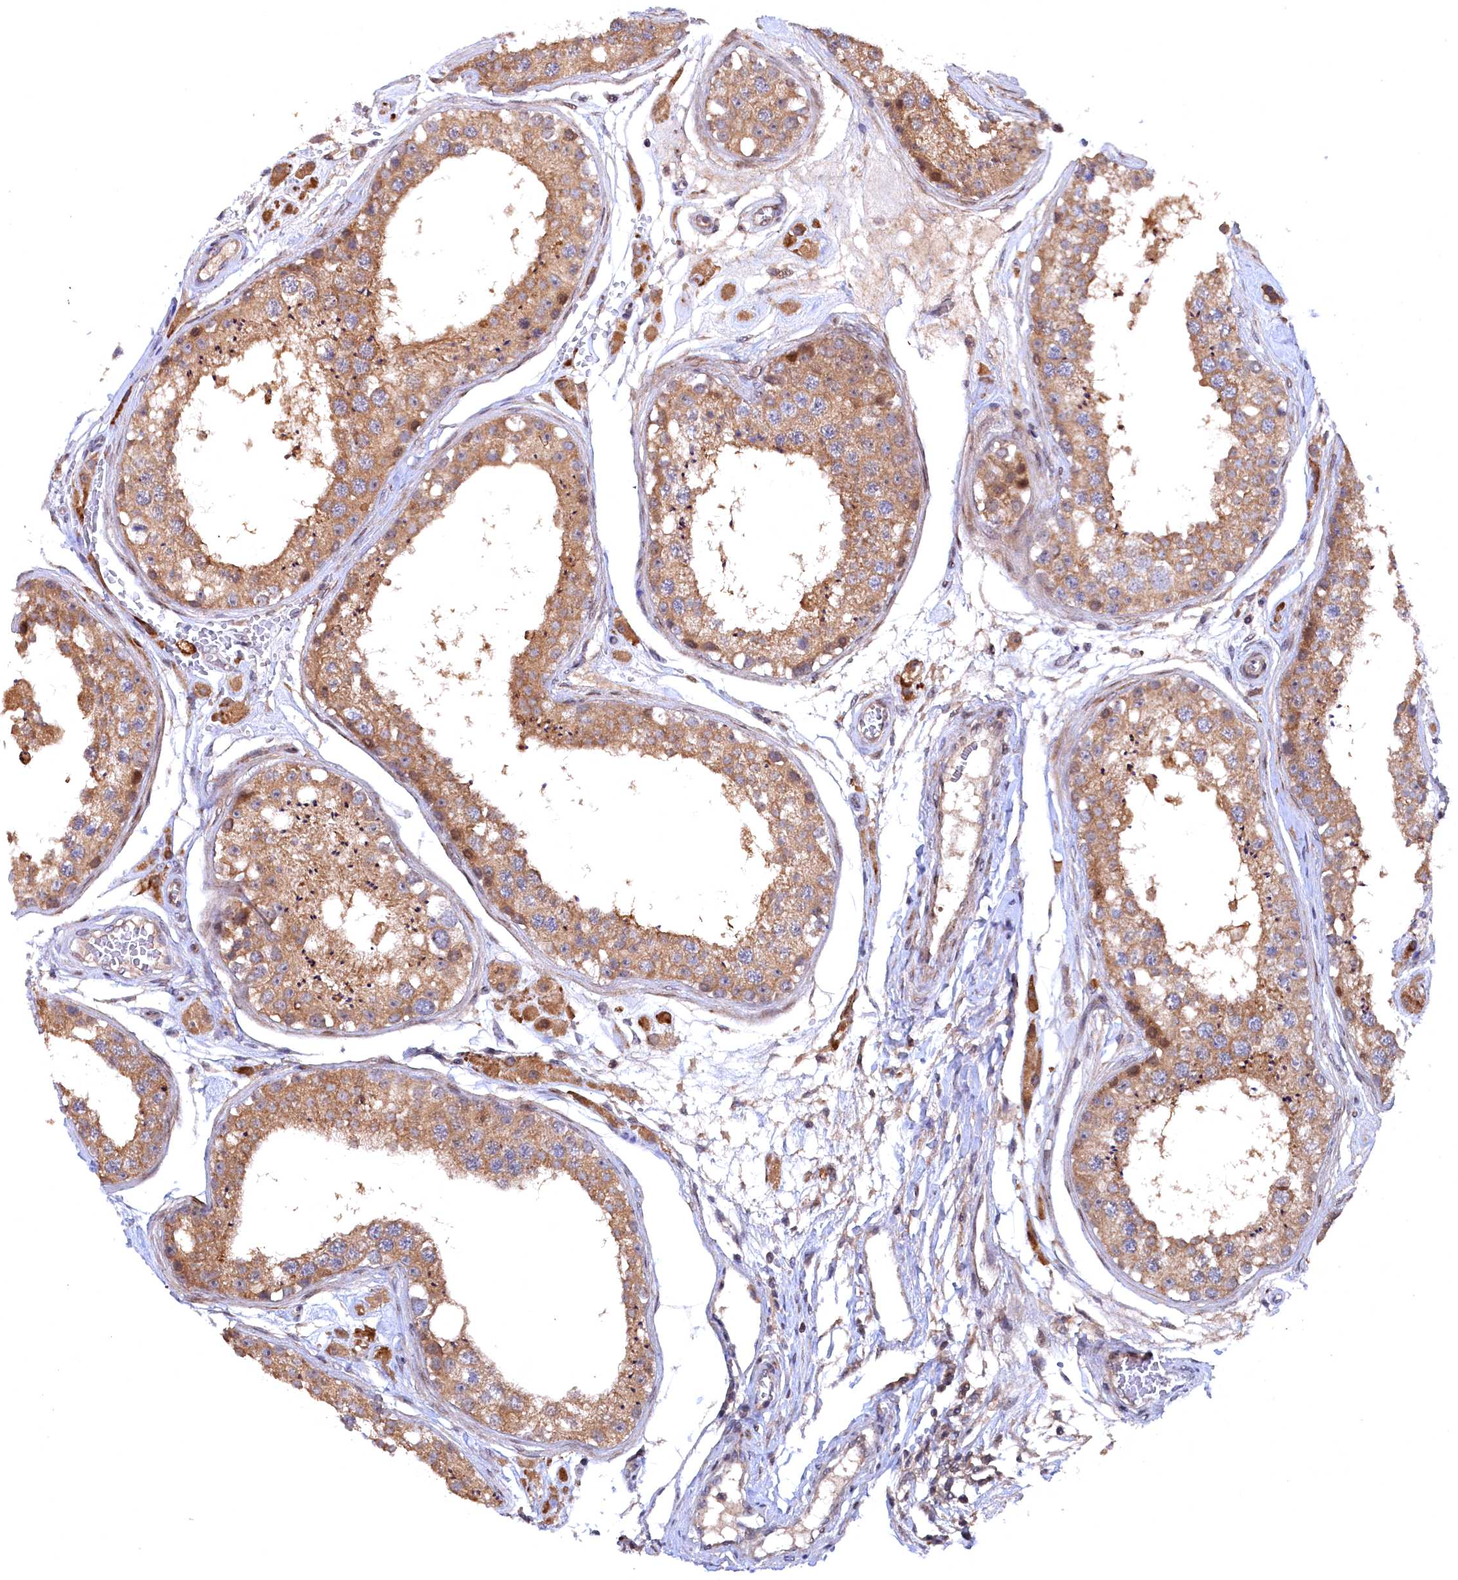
{"staining": {"intensity": "moderate", "quantity": ">75%", "location": "cytoplasmic/membranous"}, "tissue": "testis", "cell_type": "Cells in seminiferous ducts", "image_type": "normal", "snomed": [{"axis": "morphology", "description": "Normal tissue, NOS"}, {"axis": "topography", "description": "Testis"}], "caption": "Cells in seminiferous ducts demonstrate medium levels of moderate cytoplasmic/membranous expression in approximately >75% of cells in normal testis. (Brightfield microscopy of DAB IHC at high magnification).", "gene": "TMC5", "patient": {"sex": "male", "age": 25}}